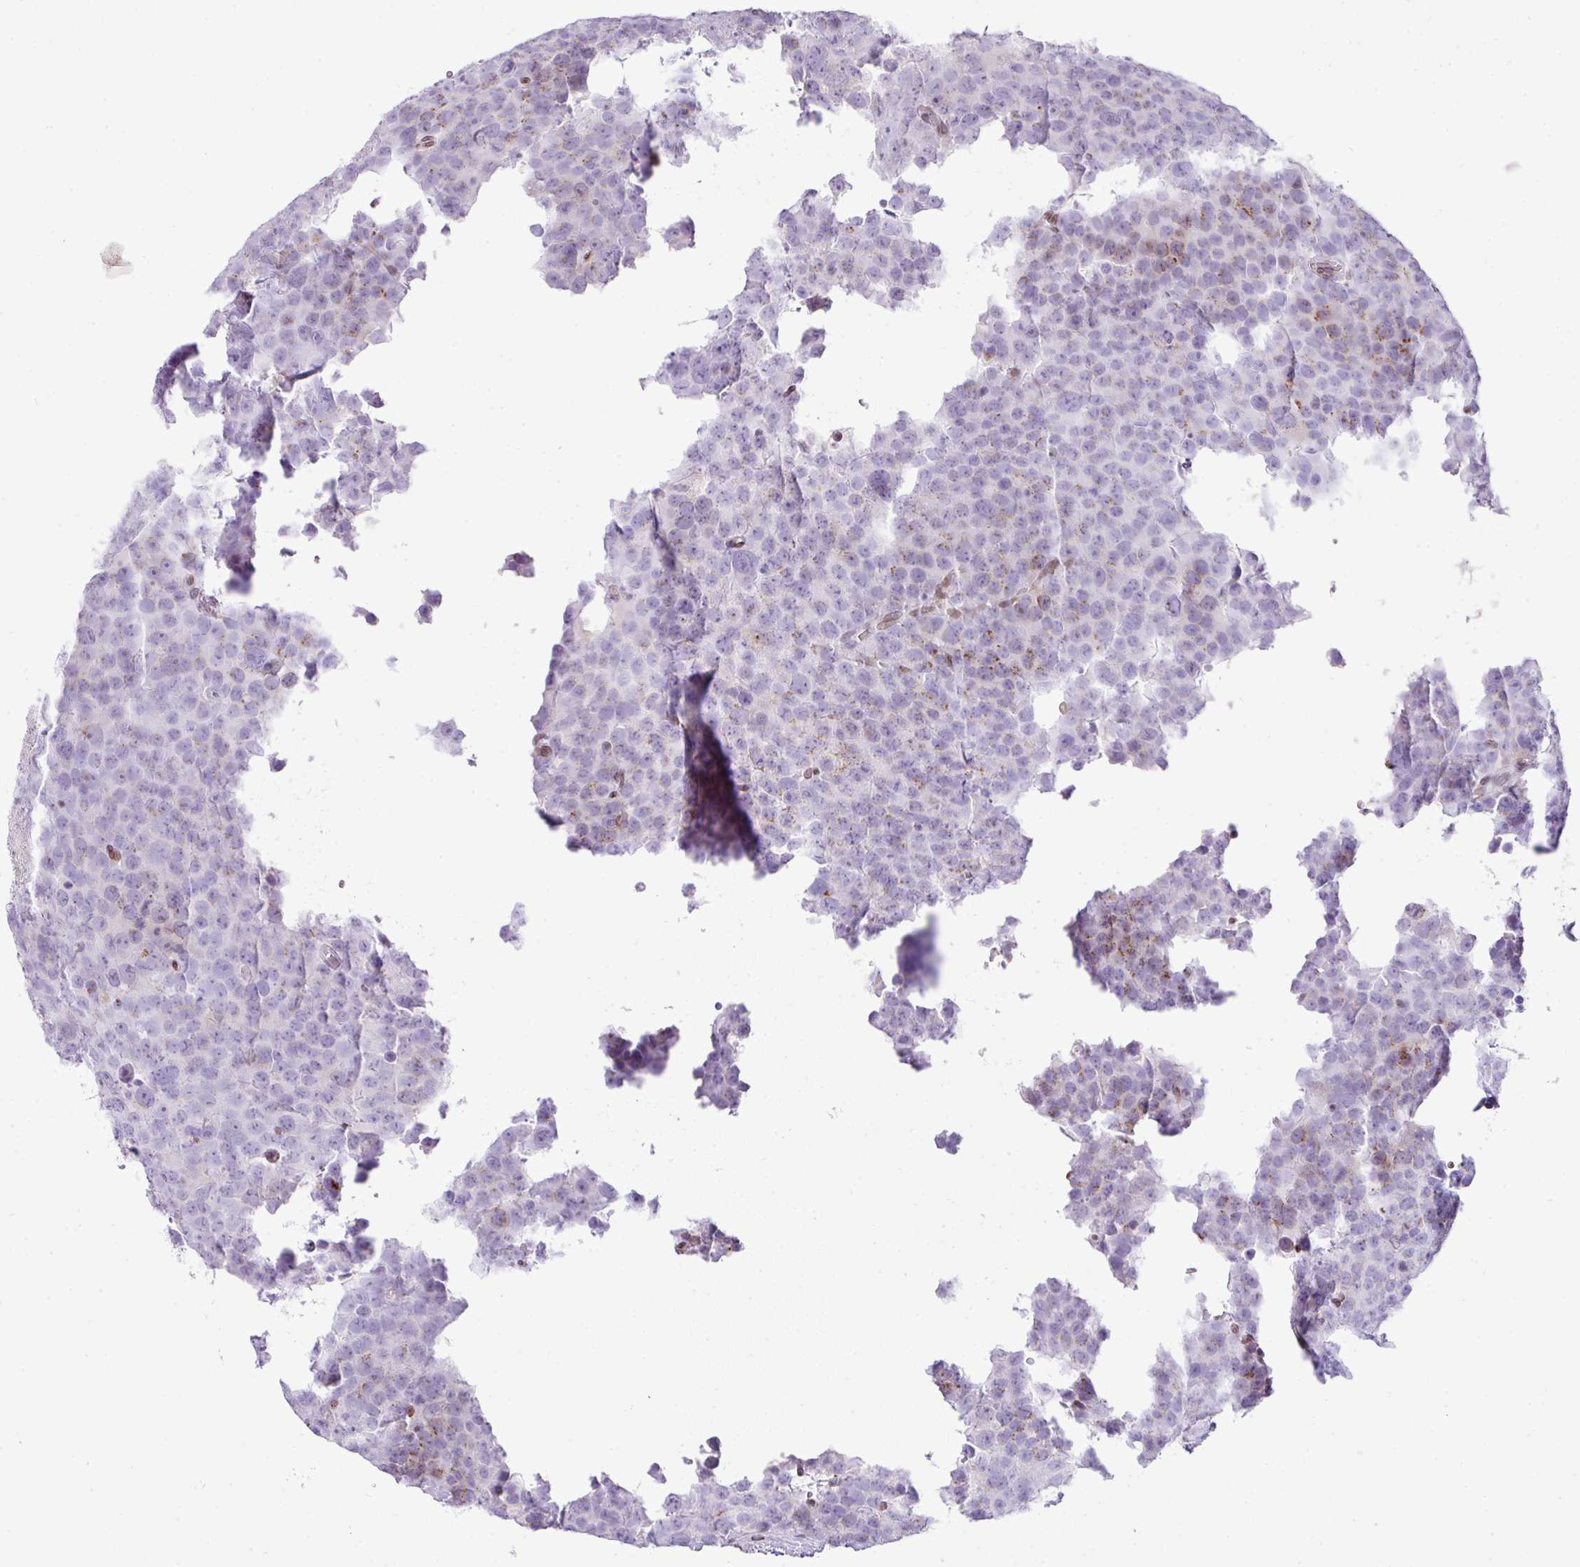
{"staining": {"intensity": "weak", "quantity": "<25%", "location": "cytoplasmic/membranous"}, "tissue": "testis cancer", "cell_type": "Tumor cells", "image_type": "cancer", "snomed": [{"axis": "morphology", "description": "Seminoma, NOS"}, {"axis": "topography", "description": "Testis"}], "caption": "This histopathology image is of testis cancer (seminoma) stained with IHC to label a protein in brown with the nuclei are counter-stained blue. There is no expression in tumor cells.", "gene": "PLK1", "patient": {"sex": "male", "age": 71}}